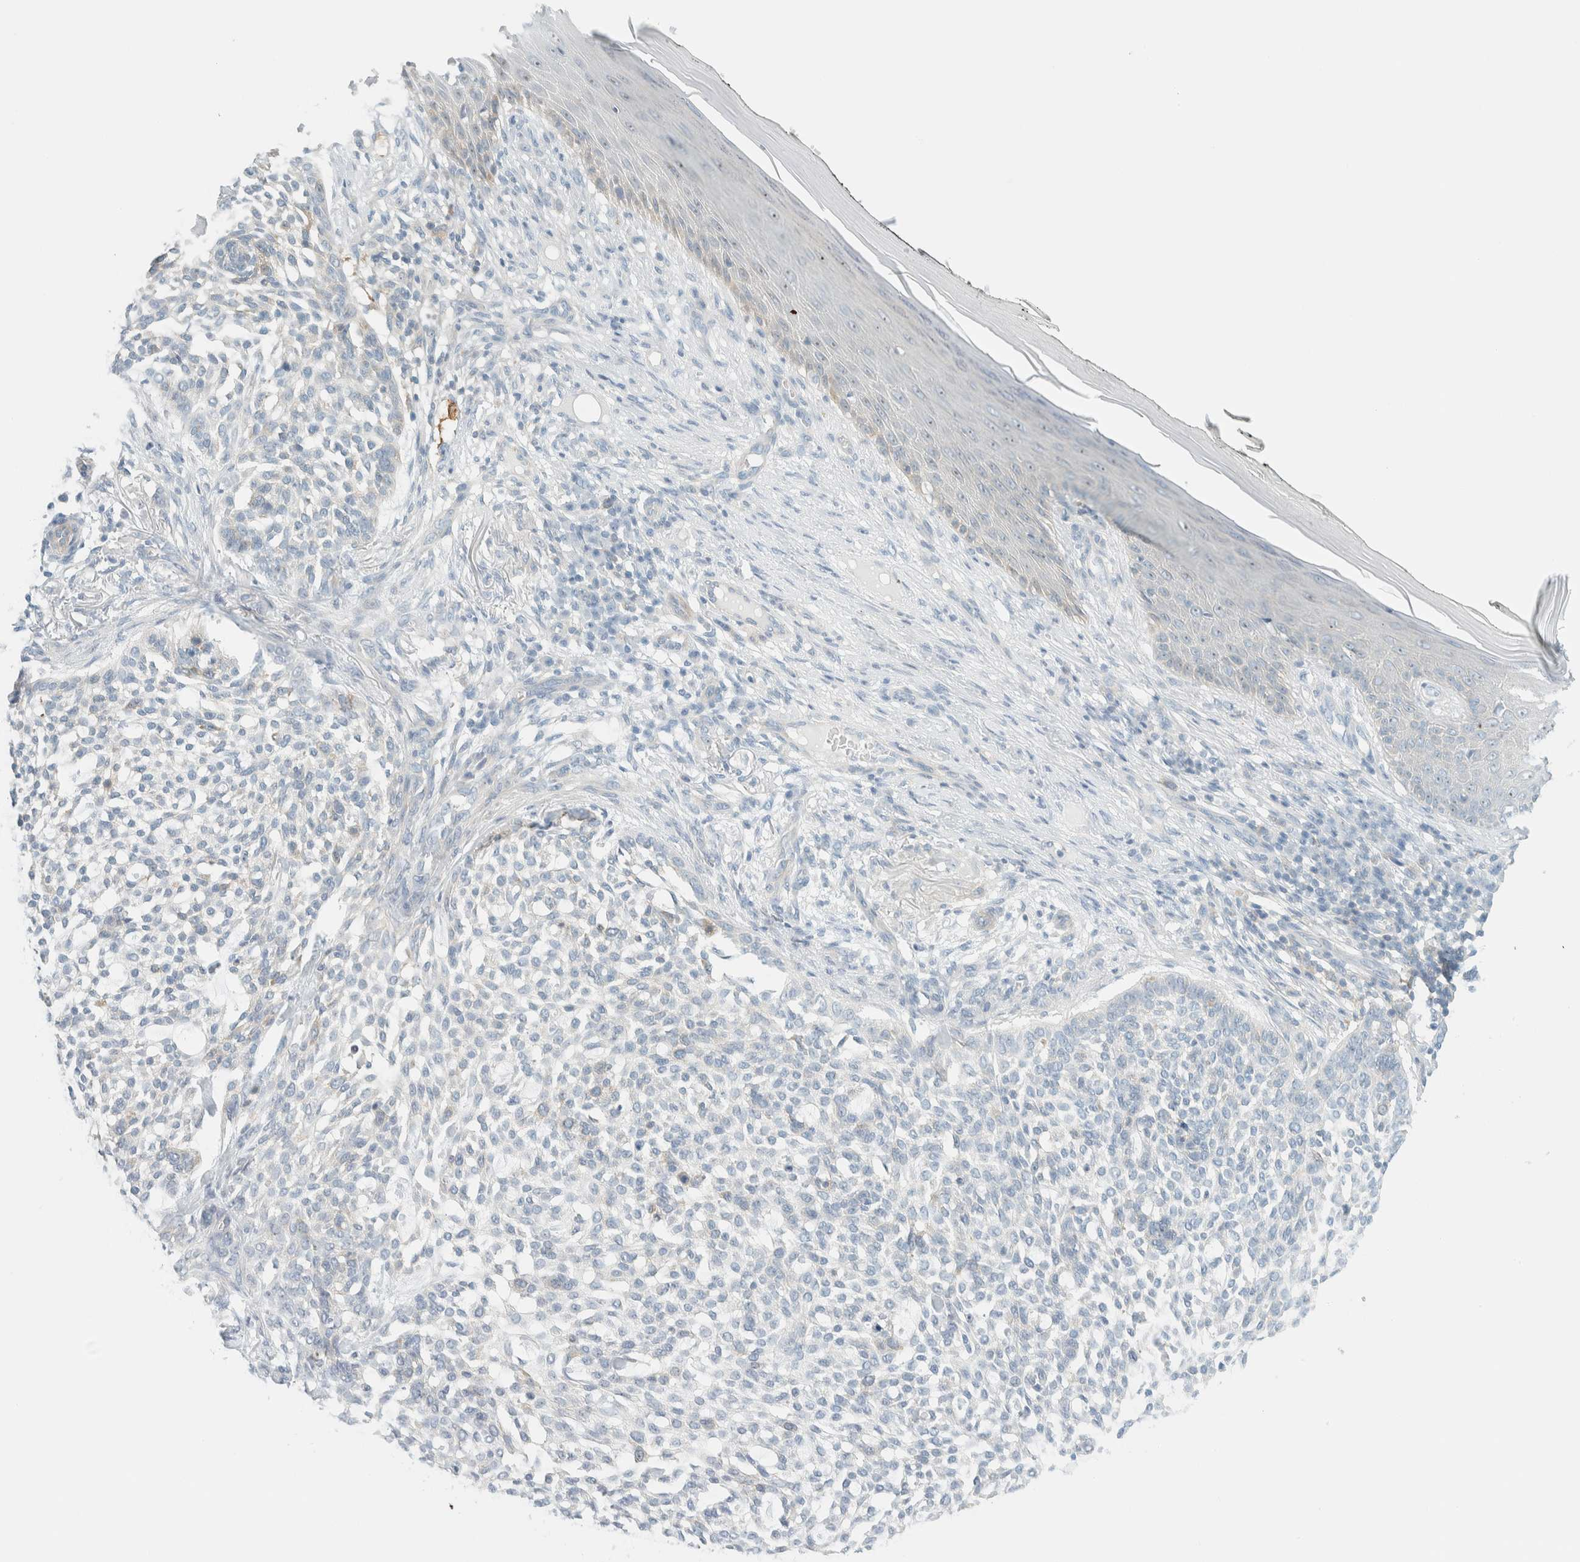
{"staining": {"intensity": "negative", "quantity": "none", "location": "none"}, "tissue": "skin cancer", "cell_type": "Tumor cells", "image_type": "cancer", "snomed": [{"axis": "morphology", "description": "Basal cell carcinoma"}, {"axis": "topography", "description": "Skin"}], "caption": "Micrograph shows no protein staining in tumor cells of skin cancer tissue.", "gene": "NDE1", "patient": {"sex": "female", "age": 64}}